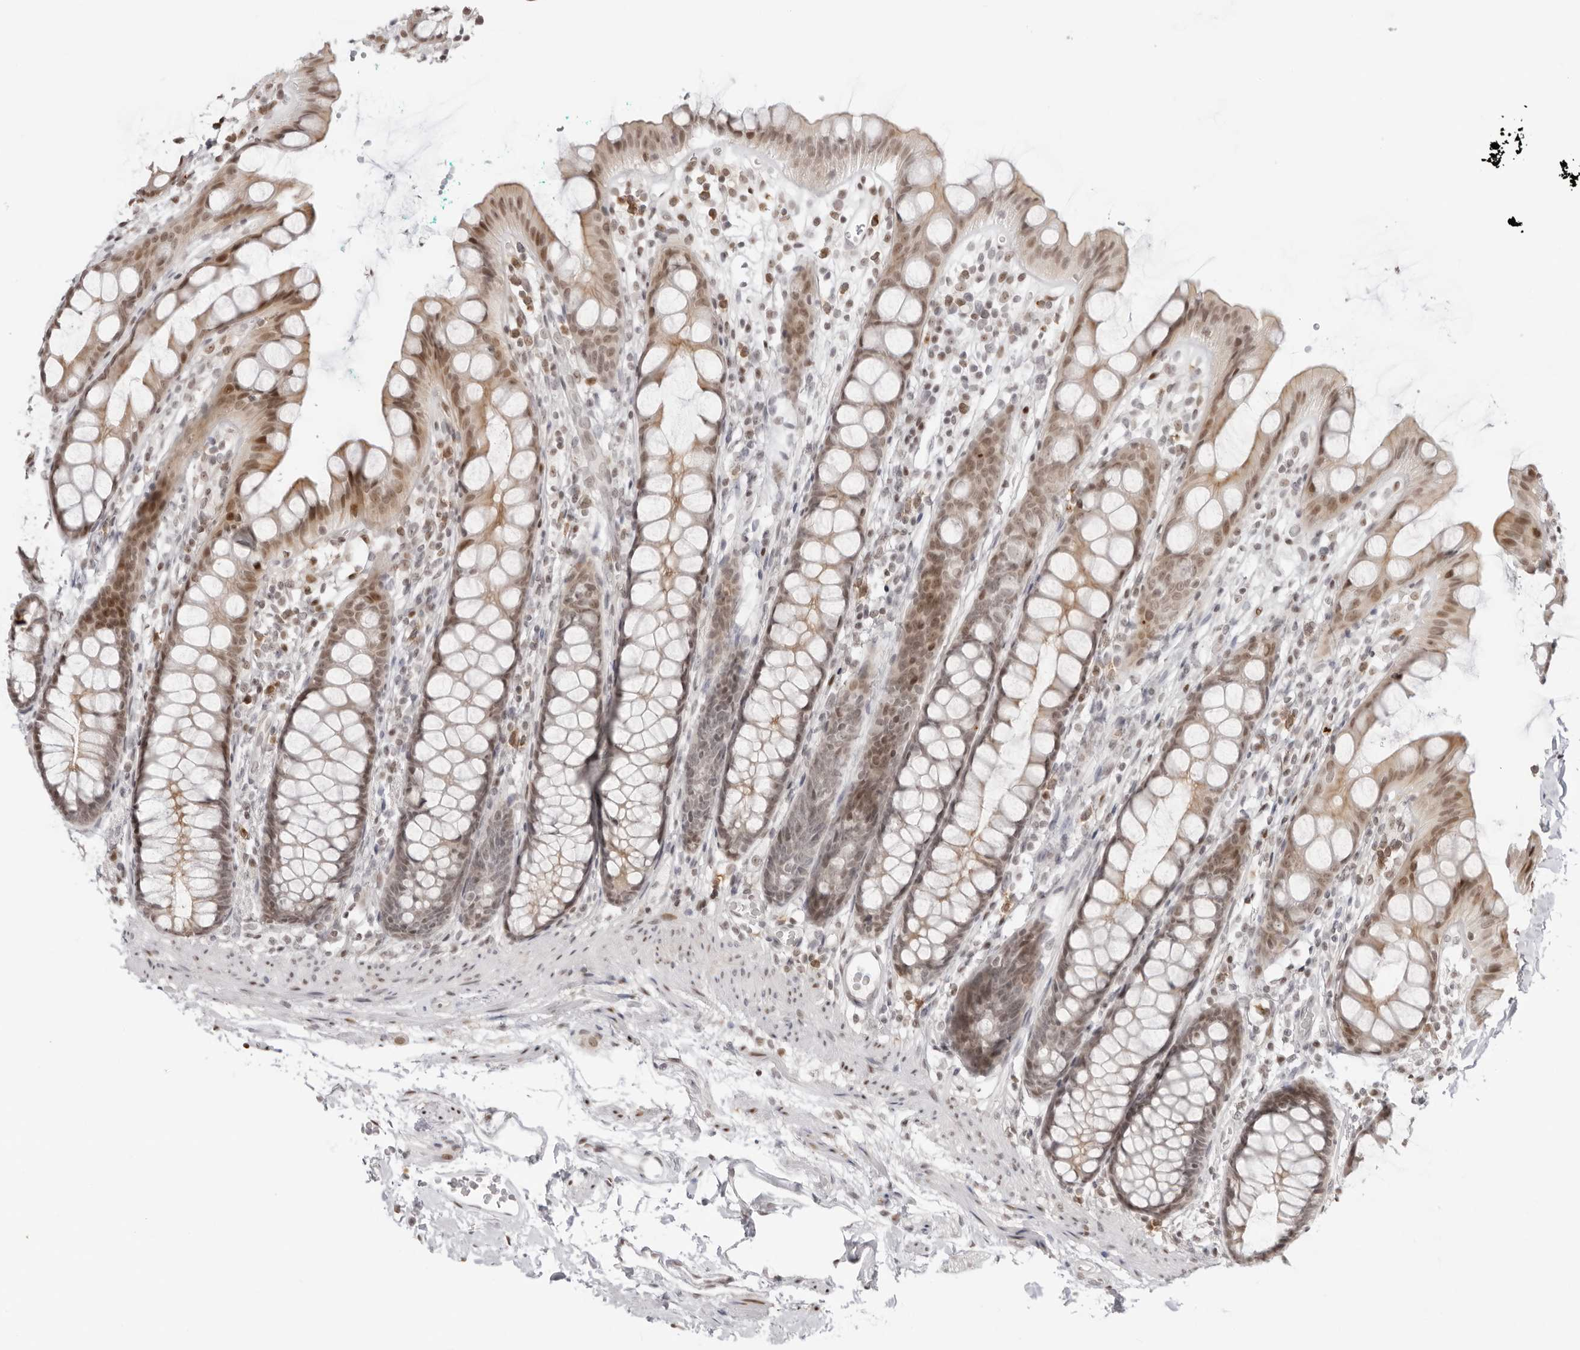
{"staining": {"intensity": "moderate", "quantity": "25%-75%", "location": "nuclear"}, "tissue": "rectum", "cell_type": "Glandular cells", "image_type": "normal", "snomed": [{"axis": "morphology", "description": "Normal tissue, NOS"}, {"axis": "topography", "description": "Rectum"}], "caption": "IHC of normal rectum demonstrates medium levels of moderate nuclear positivity in approximately 25%-75% of glandular cells. Immunohistochemistry (ihc) stains the protein of interest in brown and the nuclei are stained blue.", "gene": "RNF146", "patient": {"sex": "female", "age": 65}}